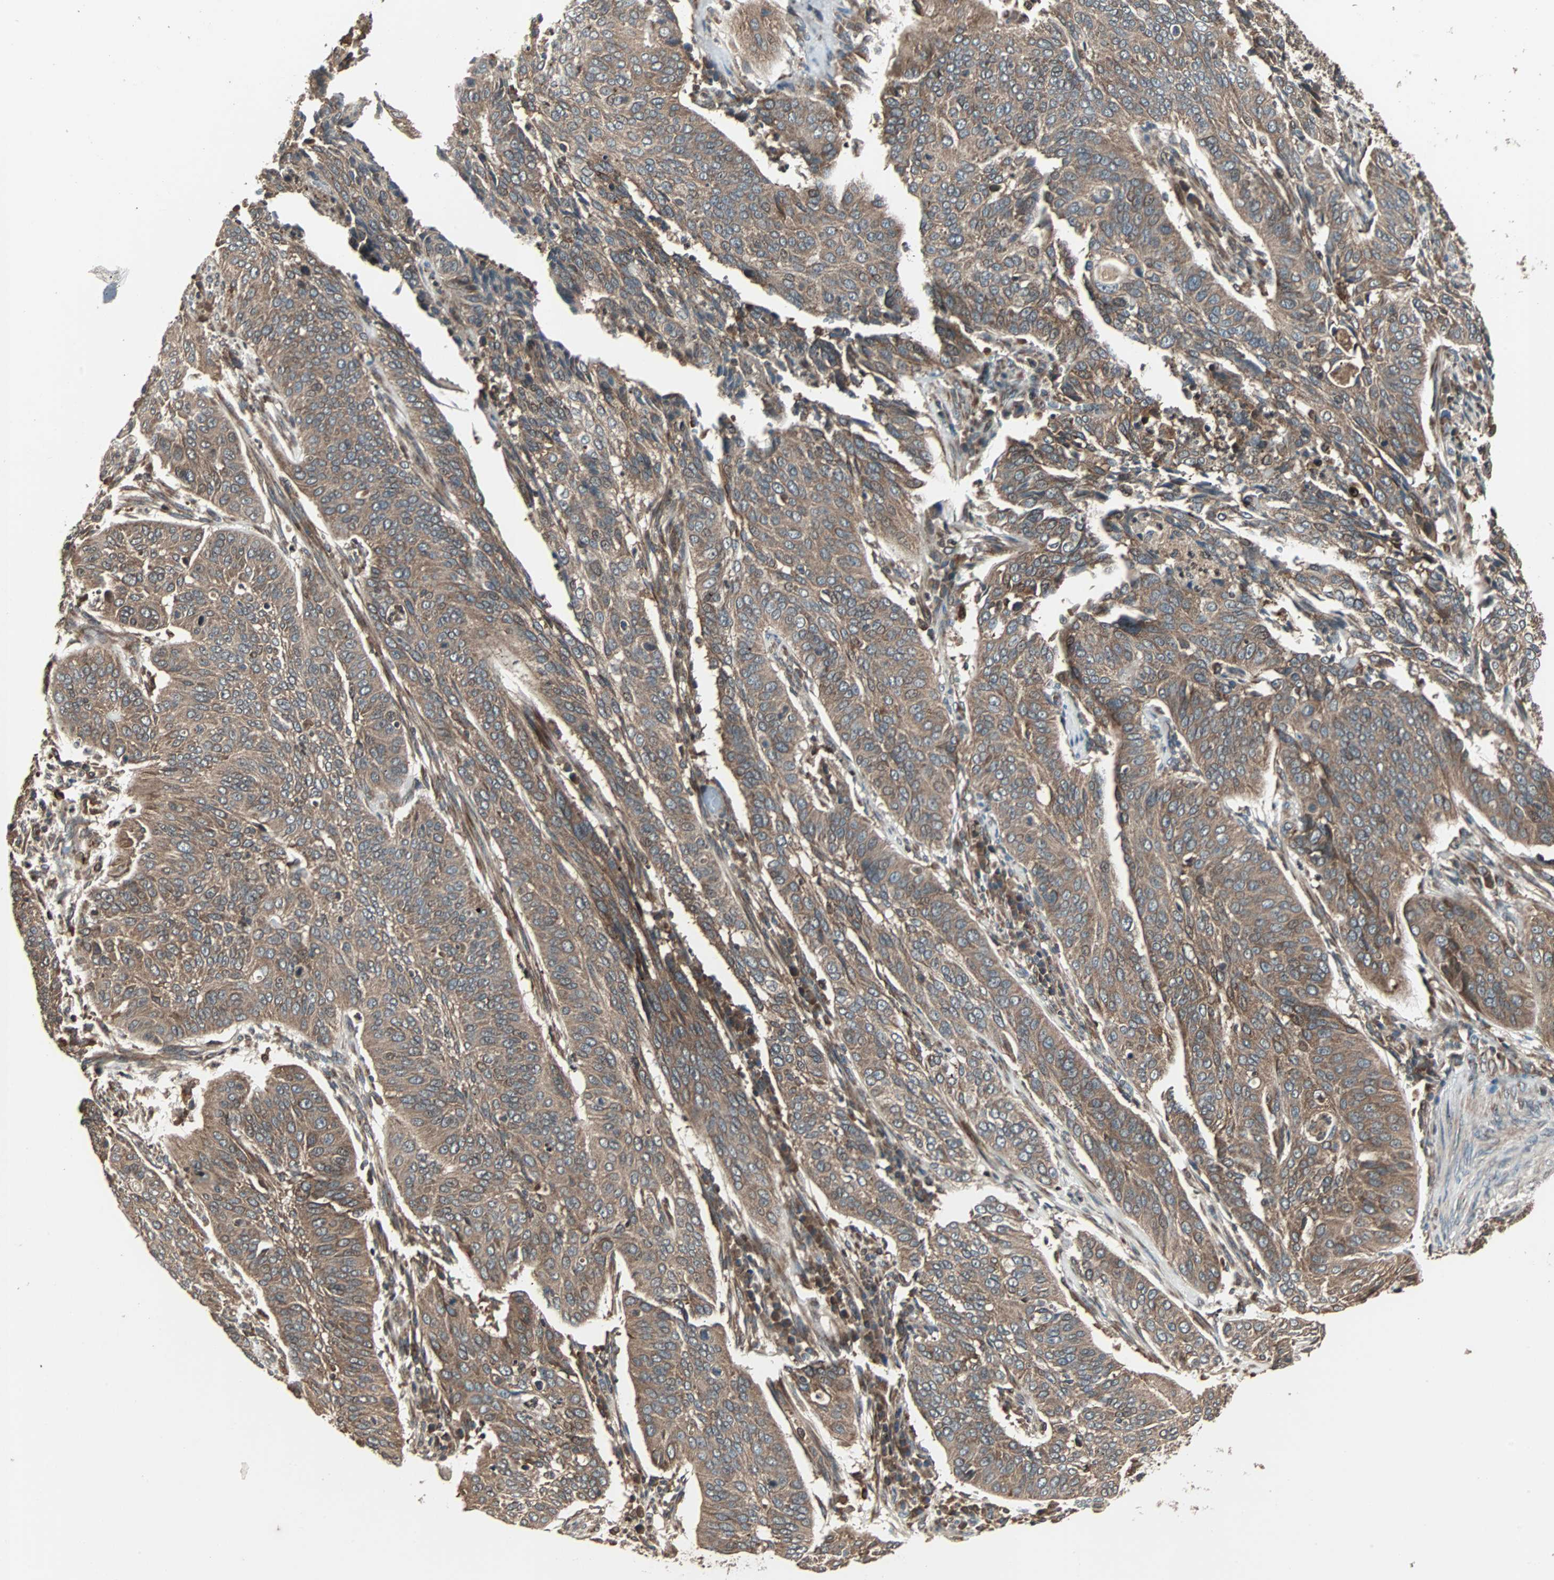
{"staining": {"intensity": "moderate", "quantity": ">75%", "location": "cytoplasmic/membranous"}, "tissue": "cervical cancer", "cell_type": "Tumor cells", "image_type": "cancer", "snomed": [{"axis": "morphology", "description": "Squamous cell carcinoma, NOS"}, {"axis": "topography", "description": "Cervix"}], "caption": "Immunohistochemistry (IHC) of human cervical cancer (squamous cell carcinoma) shows medium levels of moderate cytoplasmic/membranous staining in approximately >75% of tumor cells.", "gene": "RAB7A", "patient": {"sex": "female", "age": 39}}